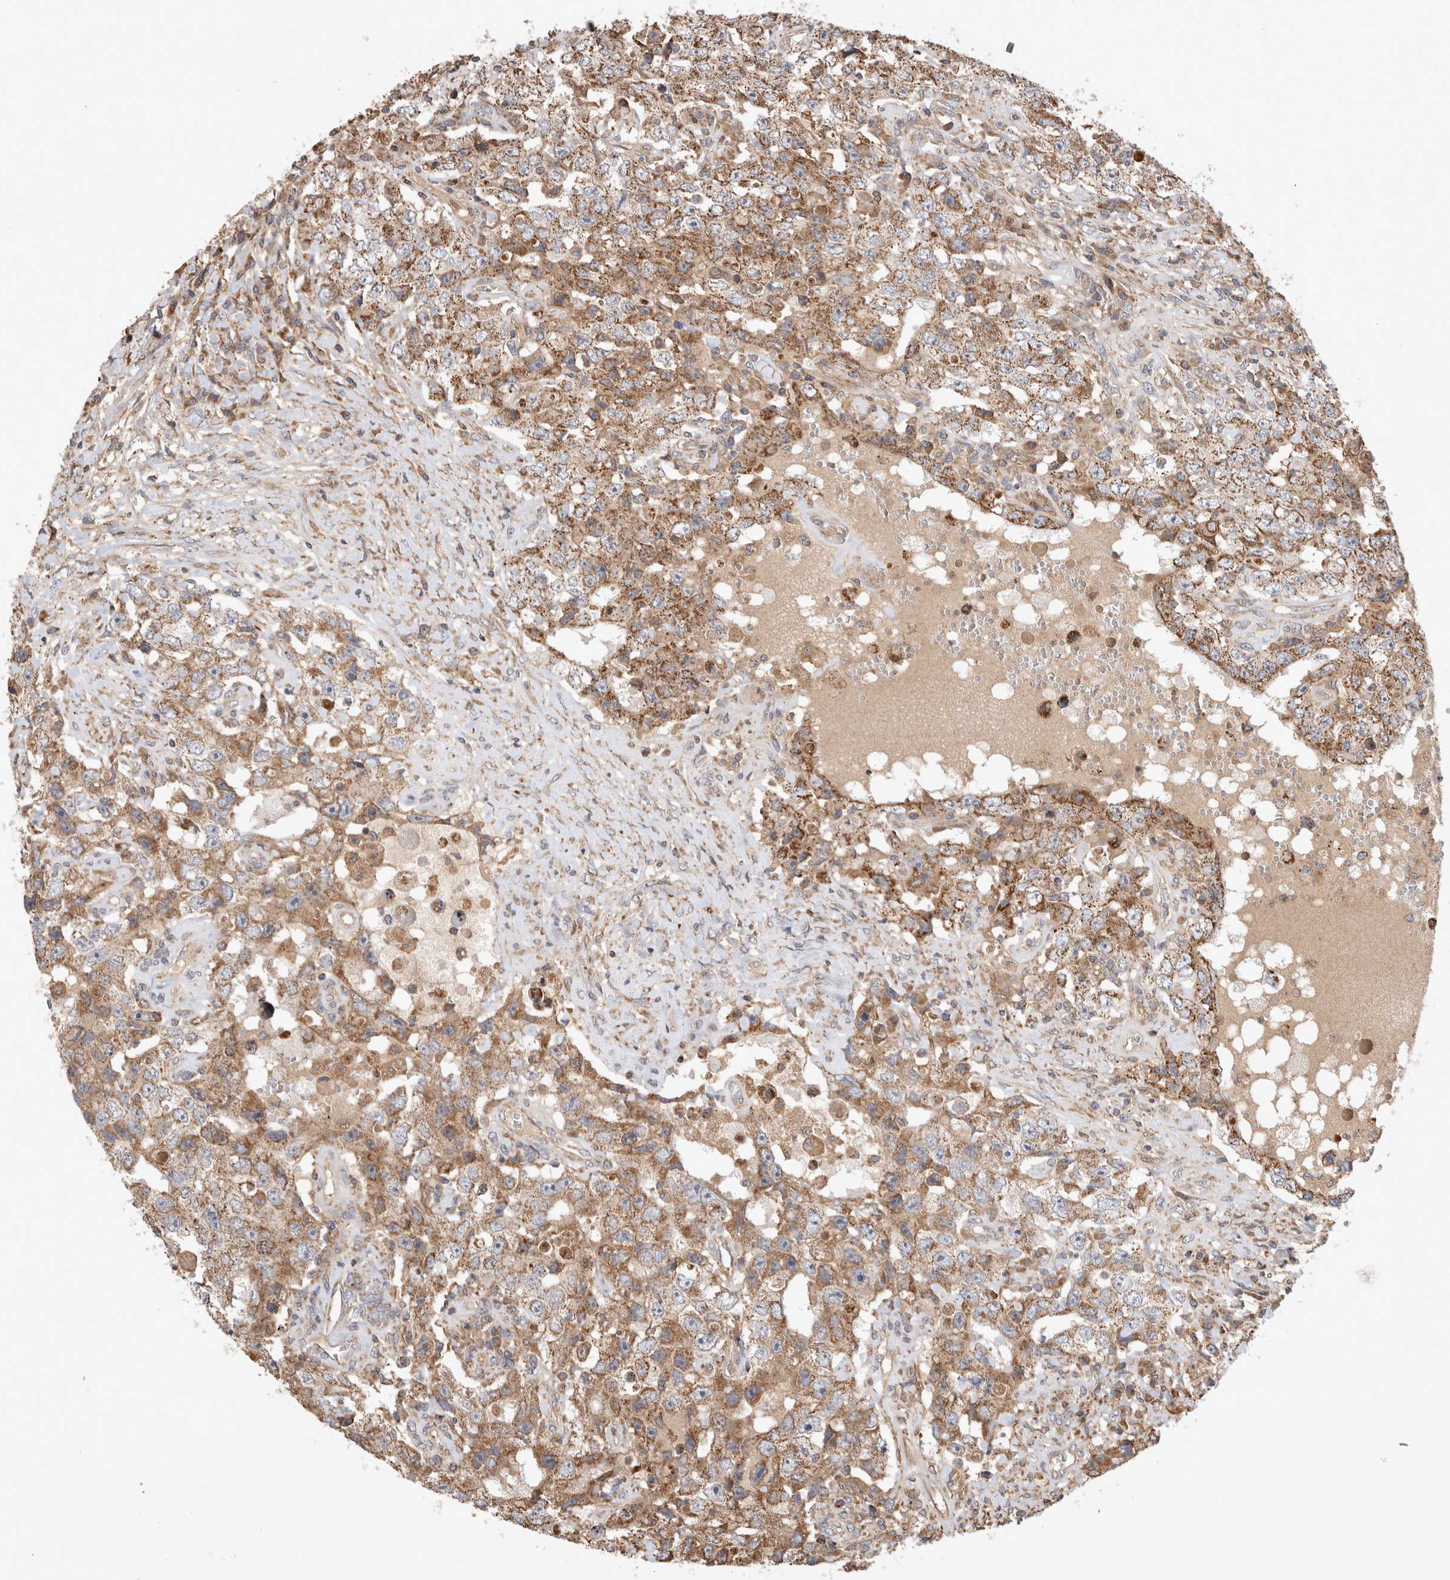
{"staining": {"intensity": "moderate", "quantity": ">75%", "location": "cytoplasmic/membranous"}, "tissue": "testis cancer", "cell_type": "Tumor cells", "image_type": "cancer", "snomed": [{"axis": "morphology", "description": "Carcinoma, Embryonal, NOS"}, {"axis": "topography", "description": "Testis"}], "caption": "Immunohistochemical staining of human embryonal carcinoma (testis) demonstrates moderate cytoplasmic/membranous protein expression in about >75% of tumor cells.", "gene": "SERAC1", "patient": {"sex": "male", "age": 26}}